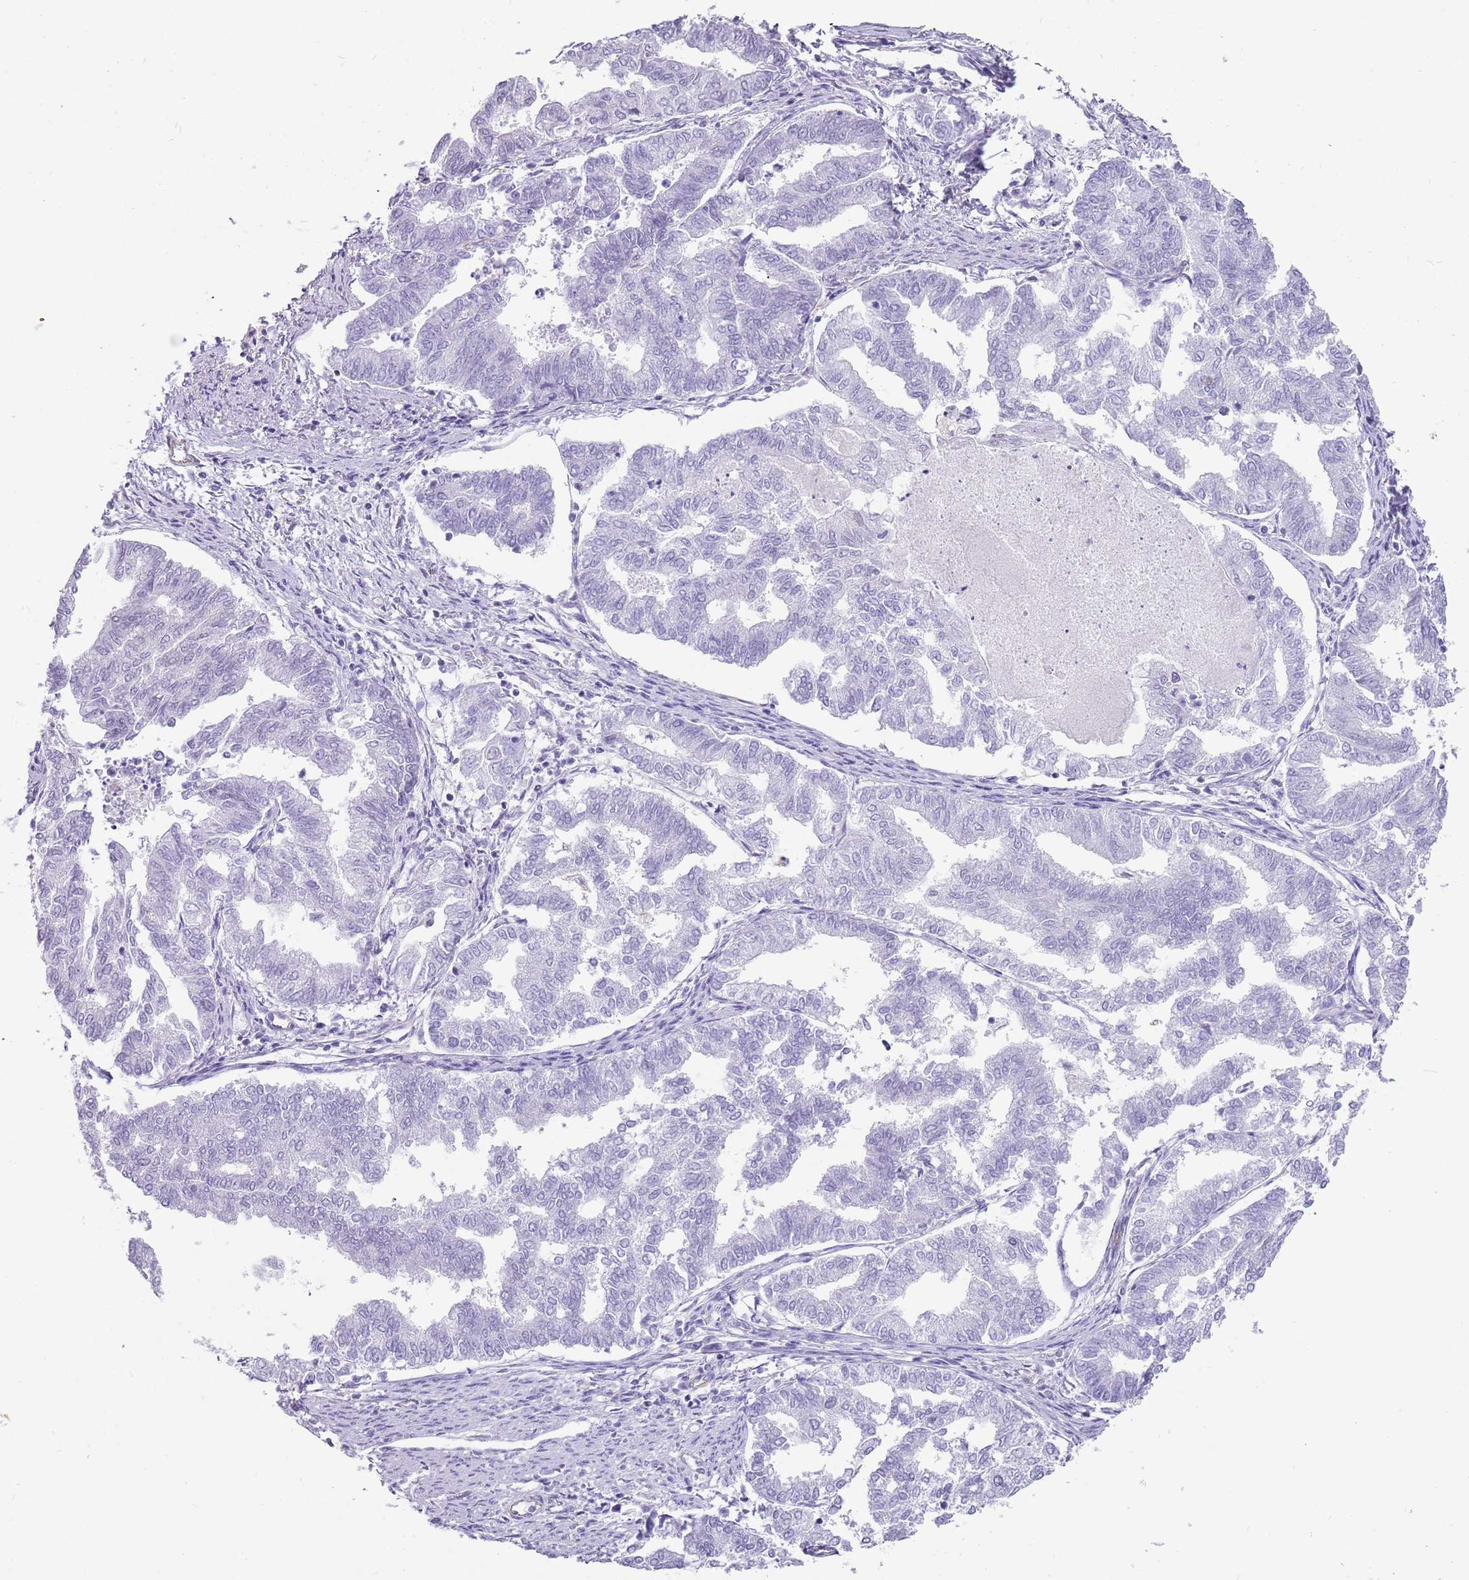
{"staining": {"intensity": "negative", "quantity": "none", "location": "none"}, "tissue": "endometrial cancer", "cell_type": "Tumor cells", "image_type": "cancer", "snomed": [{"axis": "morphology", "description": "Adenocarcinoma, NOS"}, {"axis": "topography", "description": "Endometrium"}], "caption": "This is an immunohistochemistry (IHC) micrograph of endometrial cancer (adenocarcinoma). There is no positivity in tumor cells.", "gene": "NBPF3", "patient": {"sex": "female", "age": 79}}